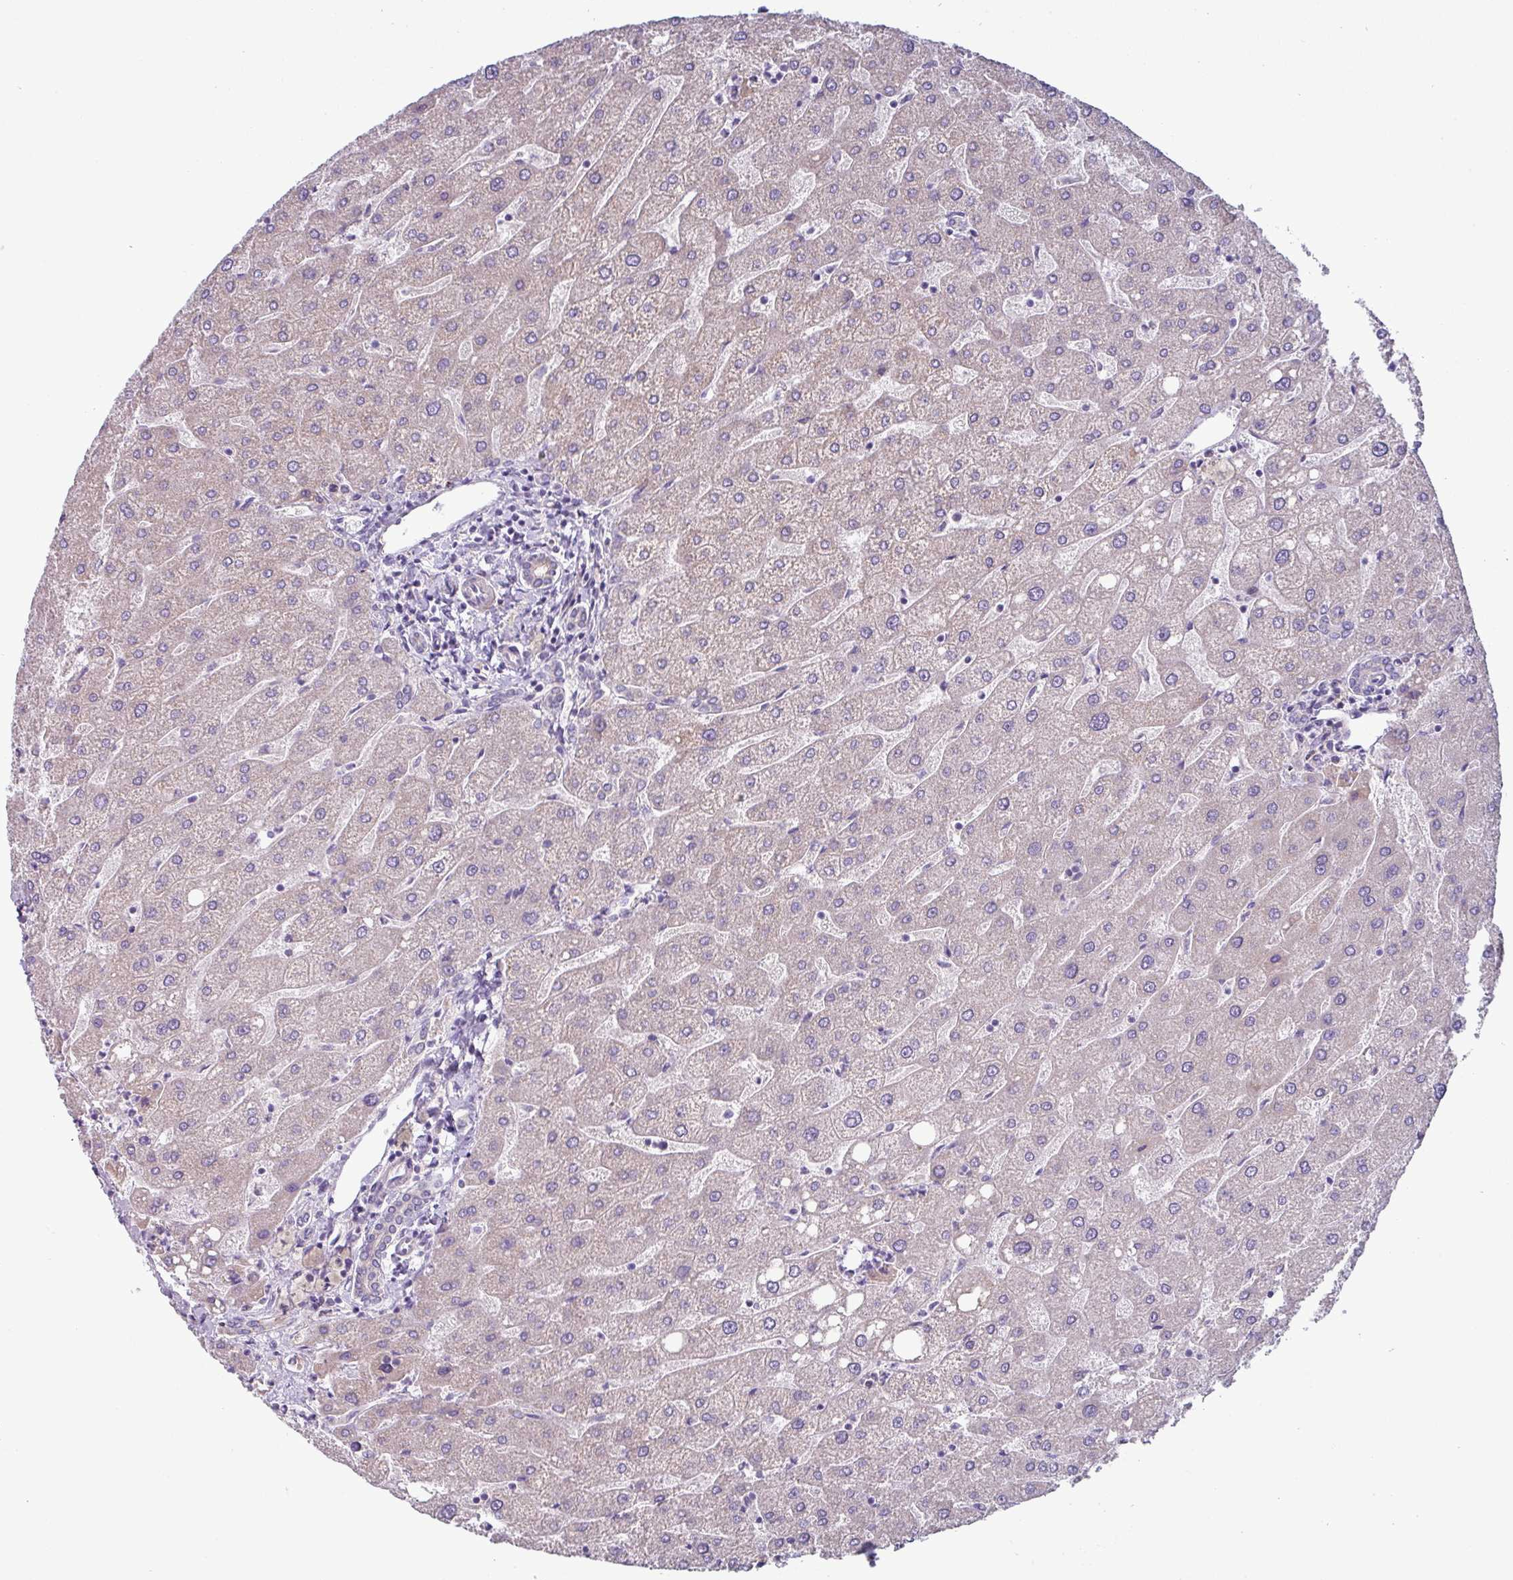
{"staining": {"intensity": "negative", "quantity": "none", "location": "none"}, "tissue": "liver", "cell_type": "Cholangiocytes", "image_type": "normal", "snomed": [{"axis": "morphology", "description": "Normal tissue, NOS"}, {"axis": "topography", "description": "Liver"}], "caption": "This is a histopathology image of IHC staining of benign liver, which shows no expression in cholangiocytes.", "gene": "RGS16", "patient": {"sex": "male", "age": 67}}